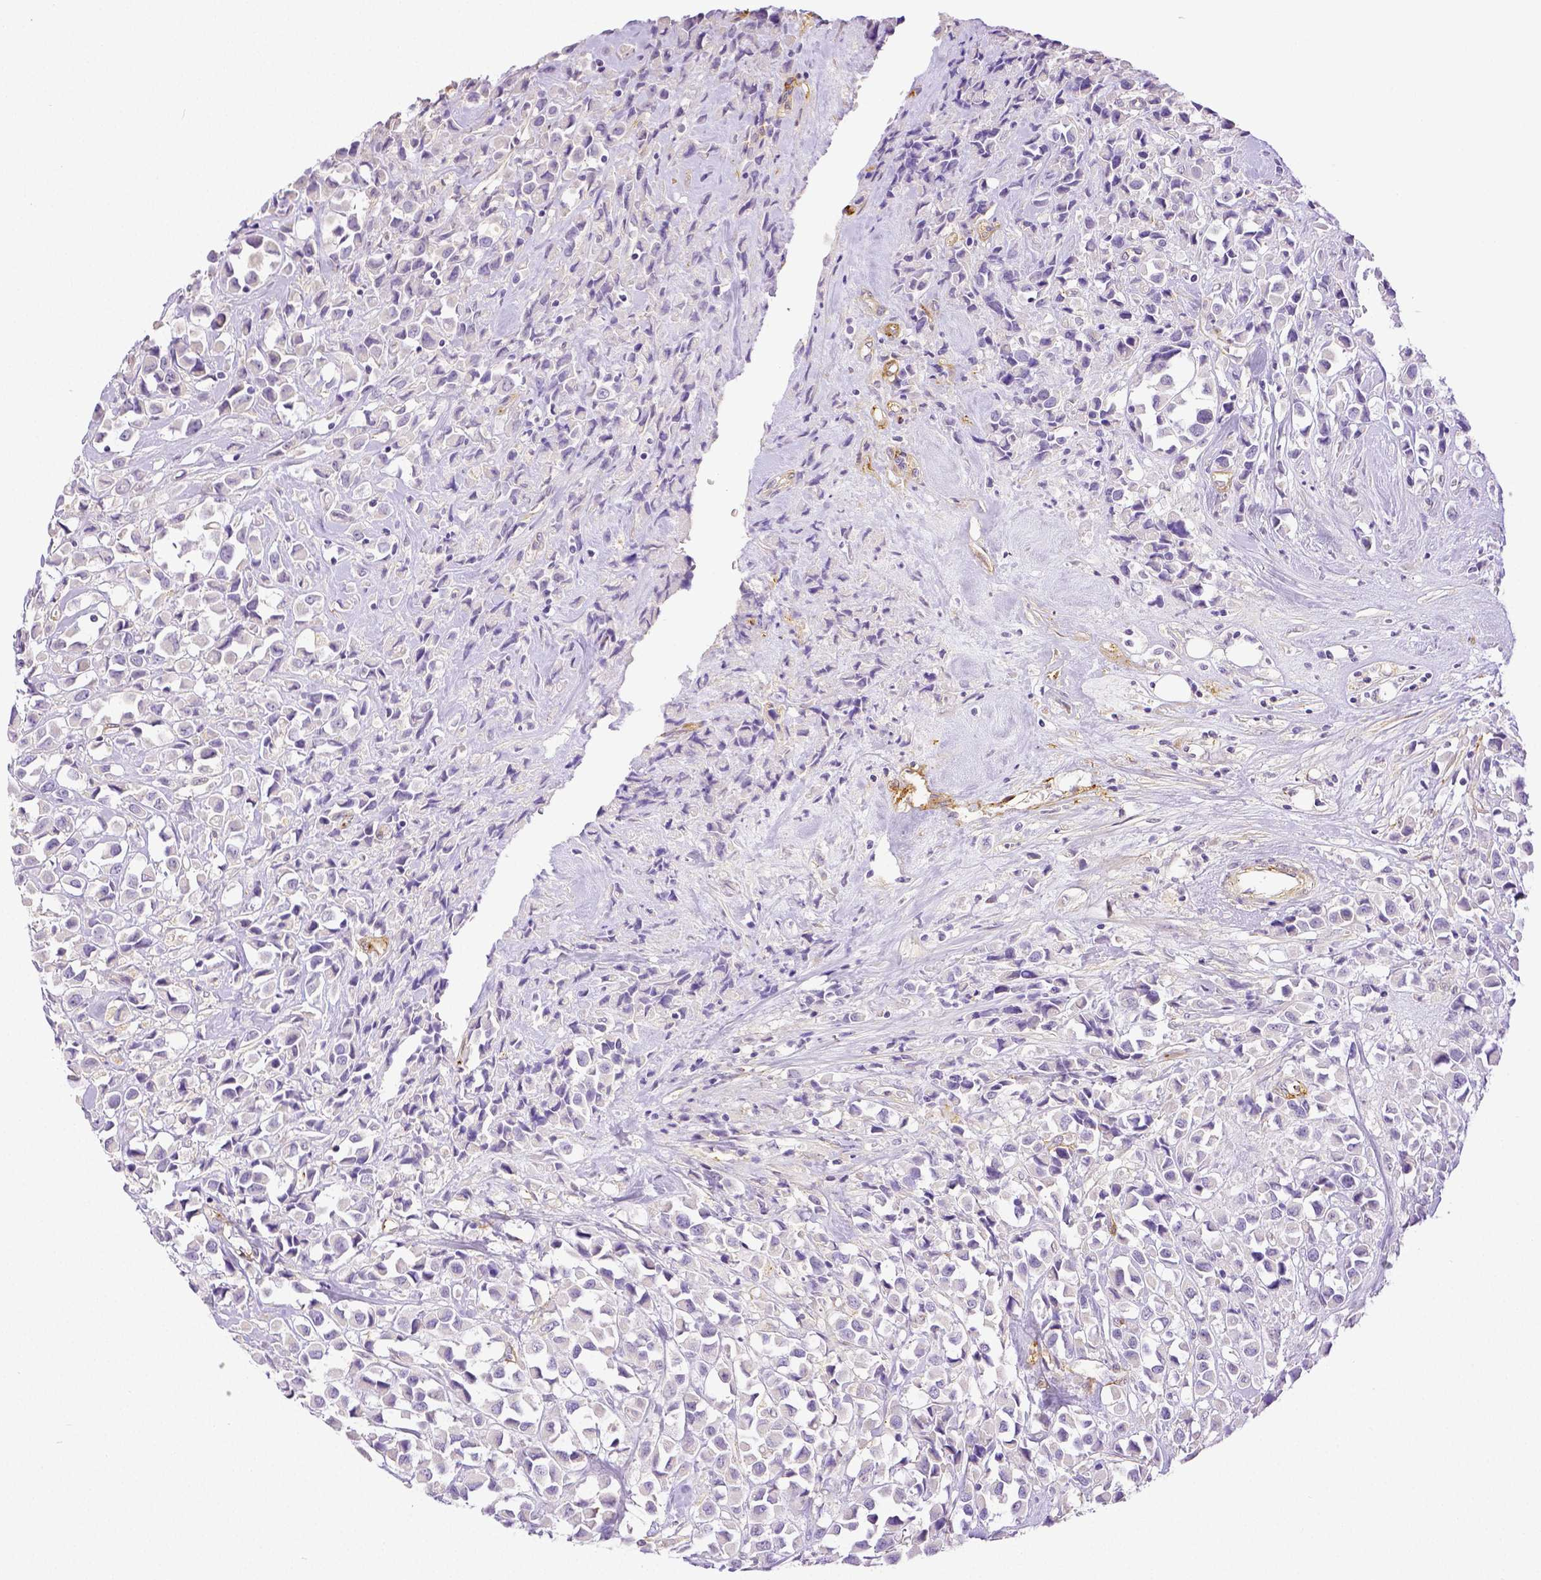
{"staining": {"intensity": "negative", "quantity": "none", "location": "none"}, "tissue": "breast cancer", "cell_type": "Tumor cells", "image_type": "cancer", "snomed": [{"axis": "morphology", "description": "Duct carcinoma"}, {"axis": "topography", "description": "Breast"}], "caption": "Breast cancer stained for a protein using IHC demonstrates no expression tumor cells.", "gene": "THY1", "patient": {"sex": "female", "age": 61}}